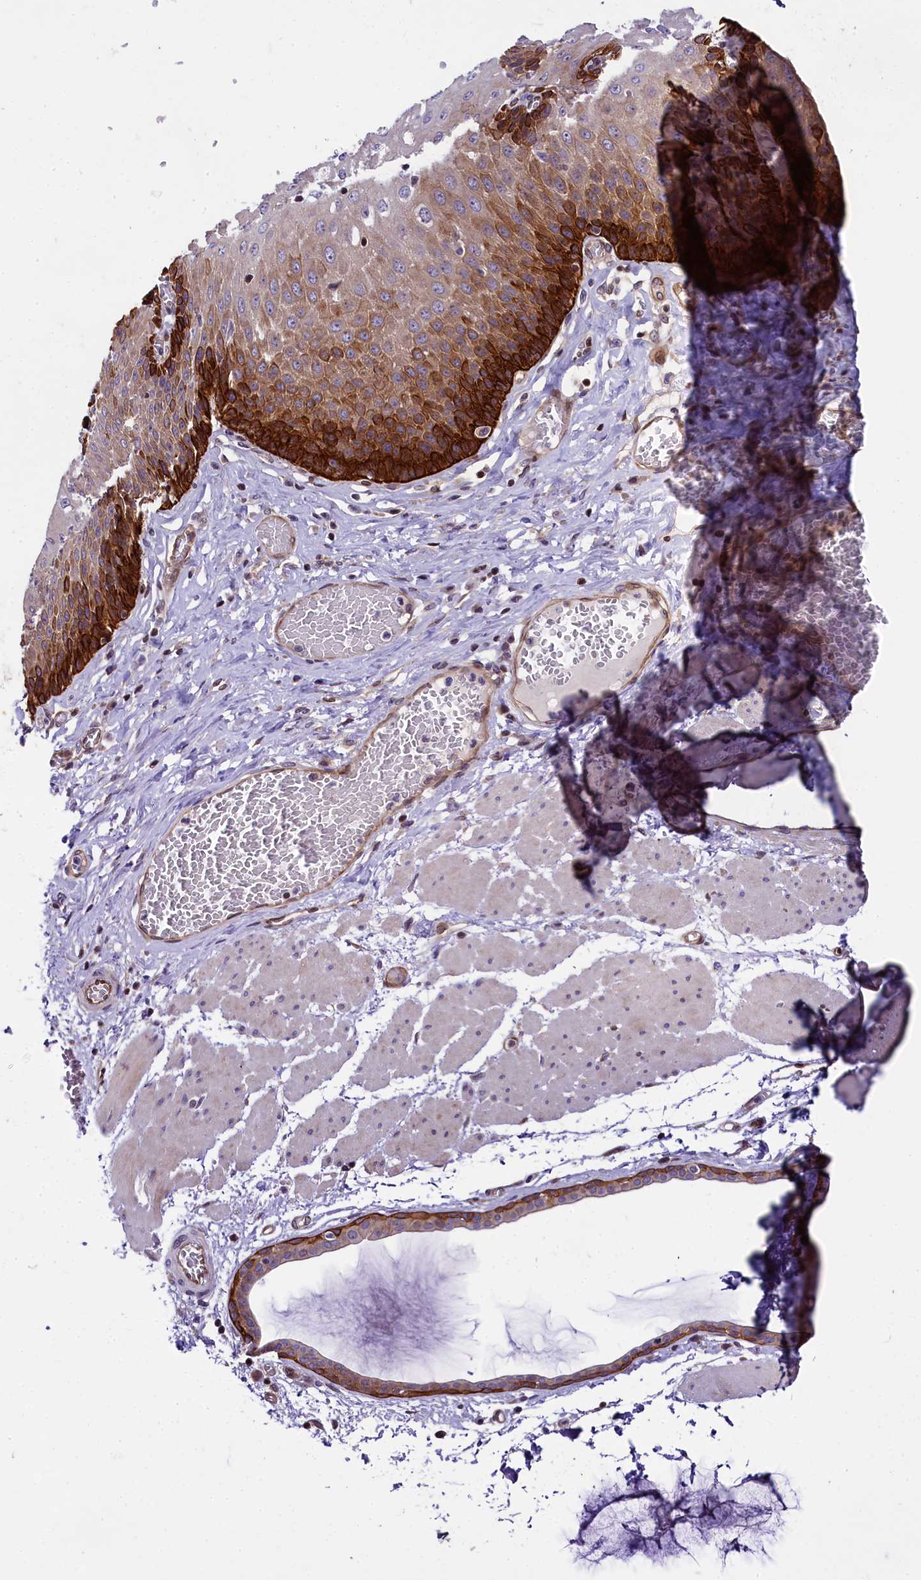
{"staining": {"intensity": "strong", "quantity": "25%-75%", "location": "cytoplasmic/membranous"}, "tissue": "esophagus", "cell_type": "Squamous epithelial cells", "image_type": "normal", "snomed": [{"axis": "morphology", "description": "Normal tissue, NOS"}, {"axis": "topography", "description": "Esophagus"}], "caption": "Immunohistochemistry (IHC) of benign esophagus reveals high levels of strong cytoplasmic/membranous staining in about 25%-75% of squamous epithelial cells.", "gene": "SP4", "patient": {"sex": "male", "age": 60}}